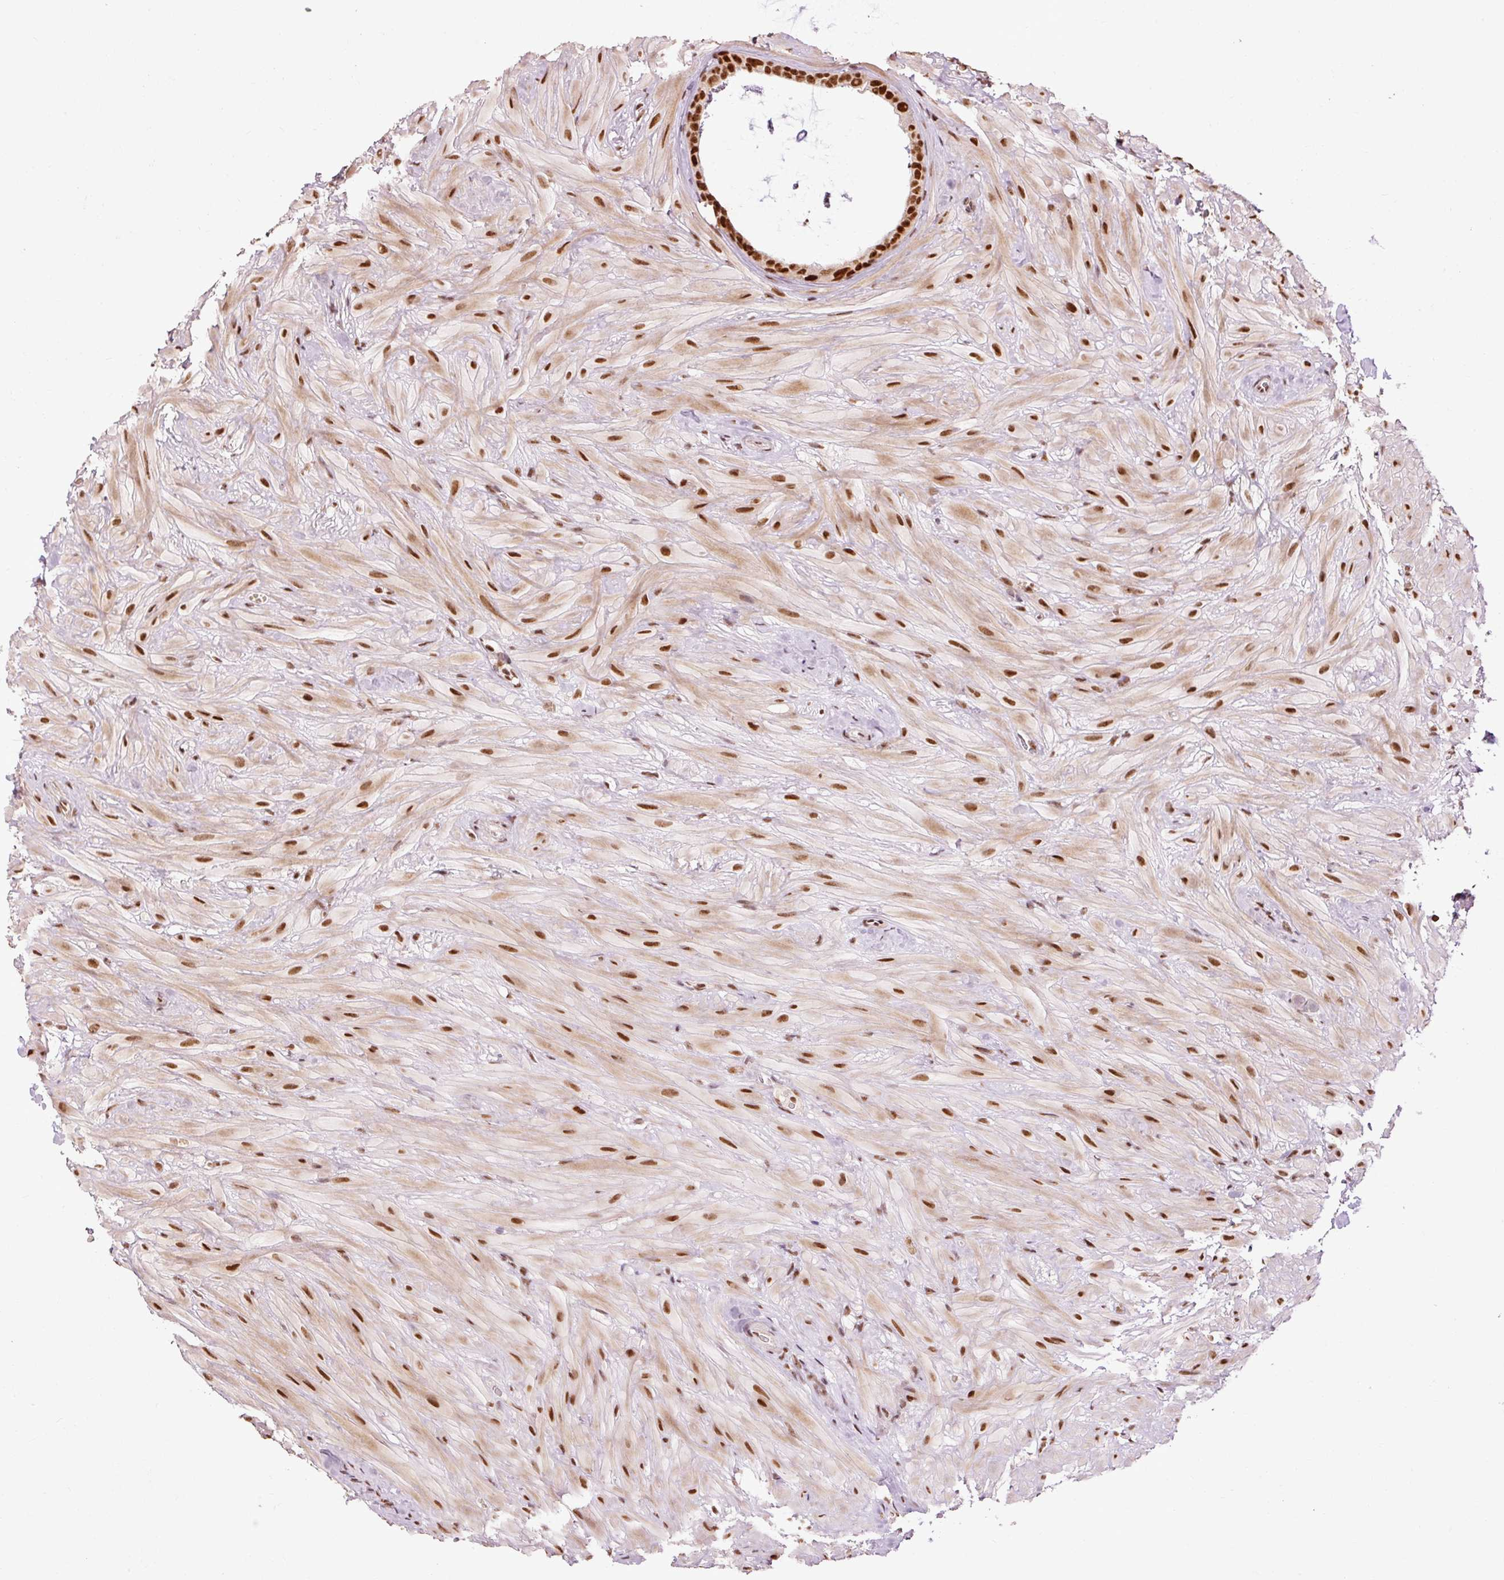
{"staining": {"intensity": "strong", "quantity": ">75%", "location": "nuclear"}, "tissue": "seminal vesicle", "cell_type": "Glandular cells", "image_type": "normal", "snomed": [{"axis": "morphology", "description": "Normal tissue, NOS"}, {"axis": "topography", "description": "Seminal veicle"}], "caption": "The photomicrograph shows immunohistochemical staining of unremarkable seminal vesicle. There is strong nuclear positivity is appreciated in about >75% of glandular cells.", "gene": "ZBTB44", "patient": {"sex": "male", "age": 60}}